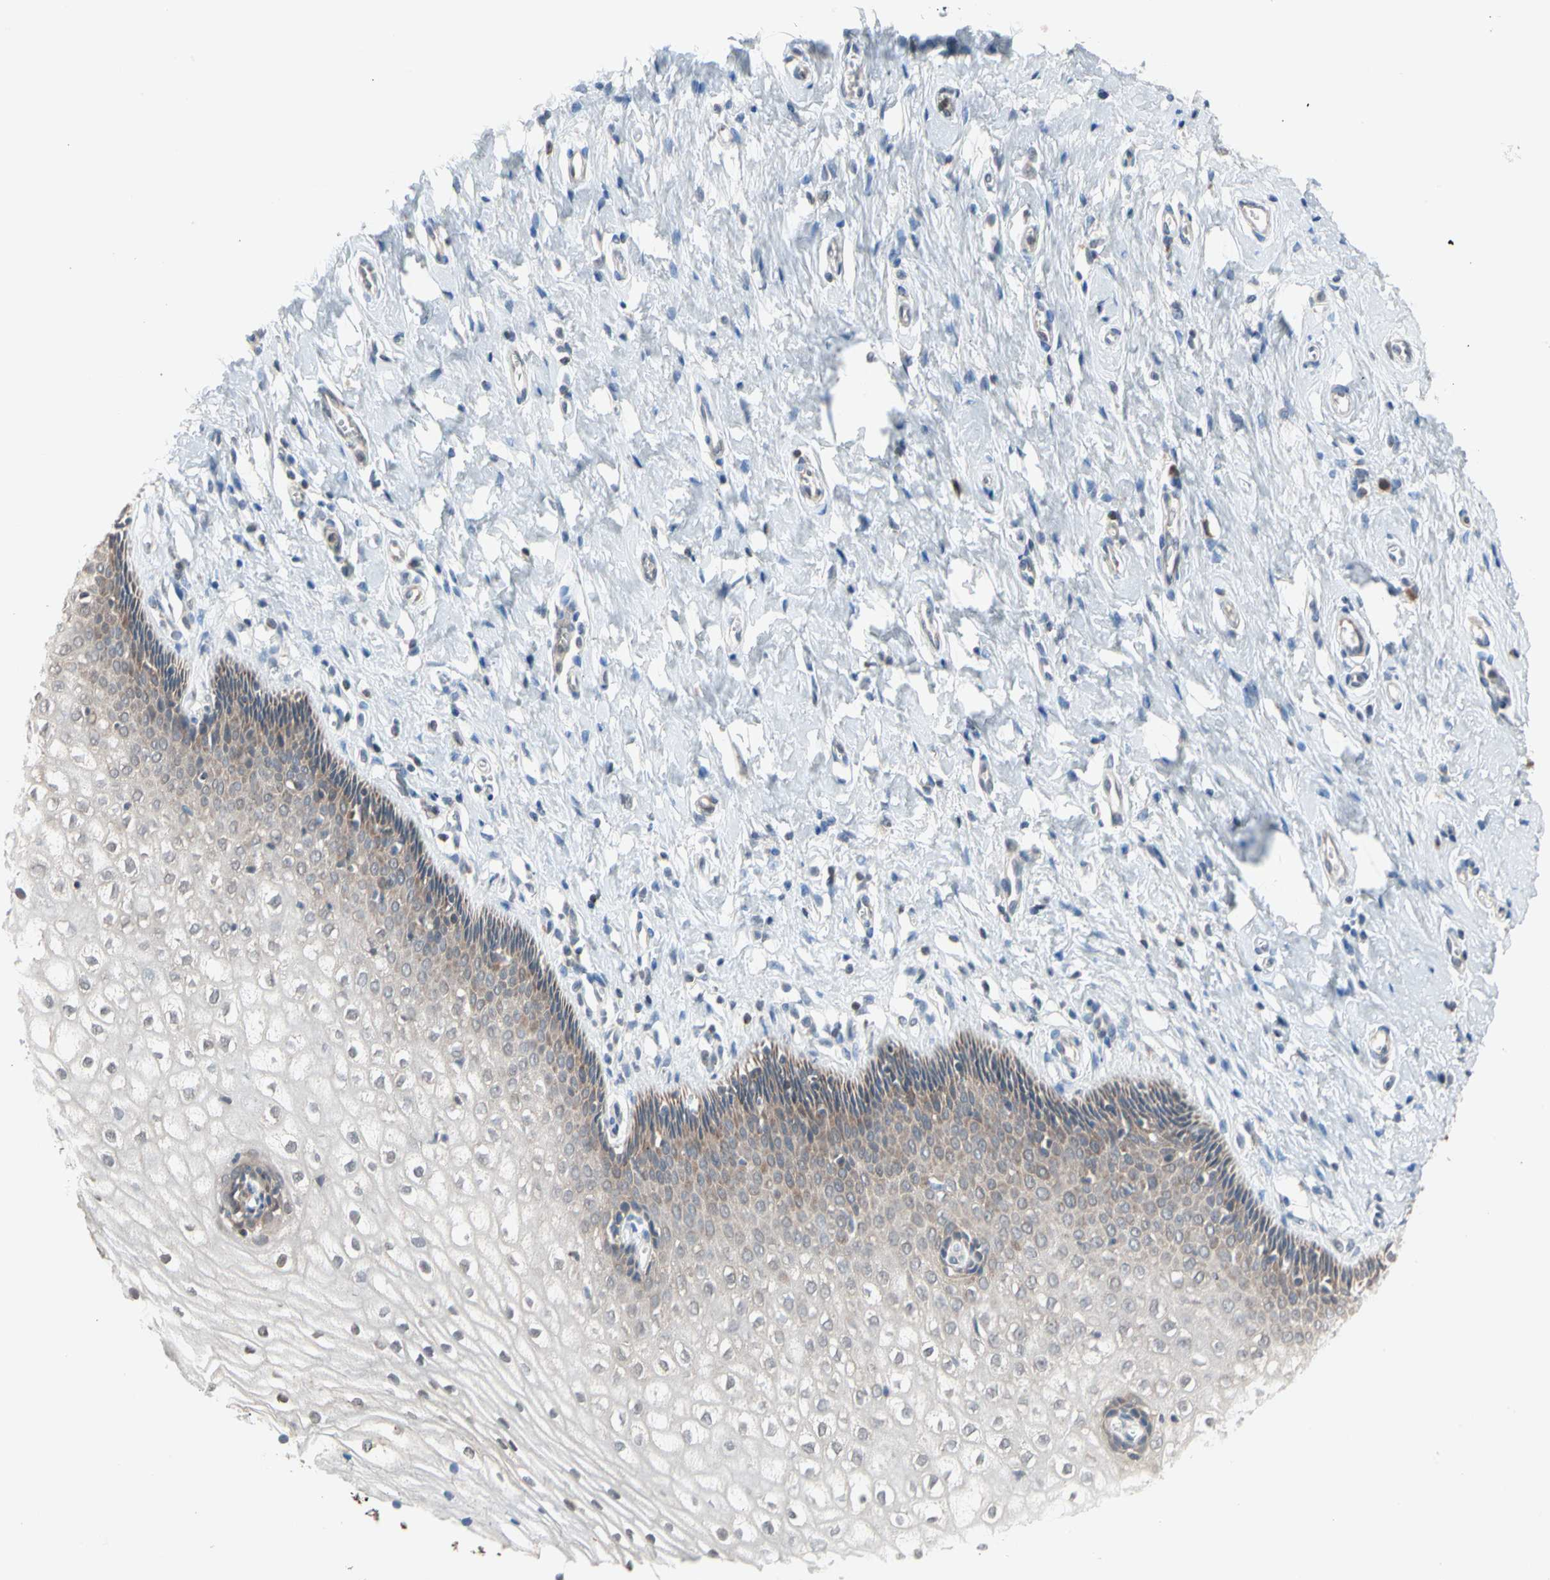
{"staining": {"intensity": "weak", "quantity": "<25%", "location": "cytoplasmic/membranous"}, "tissue": "vagina", "cell_type": "Squamous epithelial cells", "image_type": "normal", "snomed": [{"axis": "morphology", "description": "Normal tissue, NOS"}, {"axis": "topography", "description": "Soft tissue"}, {"axis": "topography", "description": "Vagina"}], "caption": "Micrograph shows no significant protein expression in squamous epithelial cells of benign vagina. The staining is performed using DAB brown chromogen with nuclei counter-stained in using hematoxylin.", "gene": "MTHFS", "patient": {"sex": "female", "age": 61}}